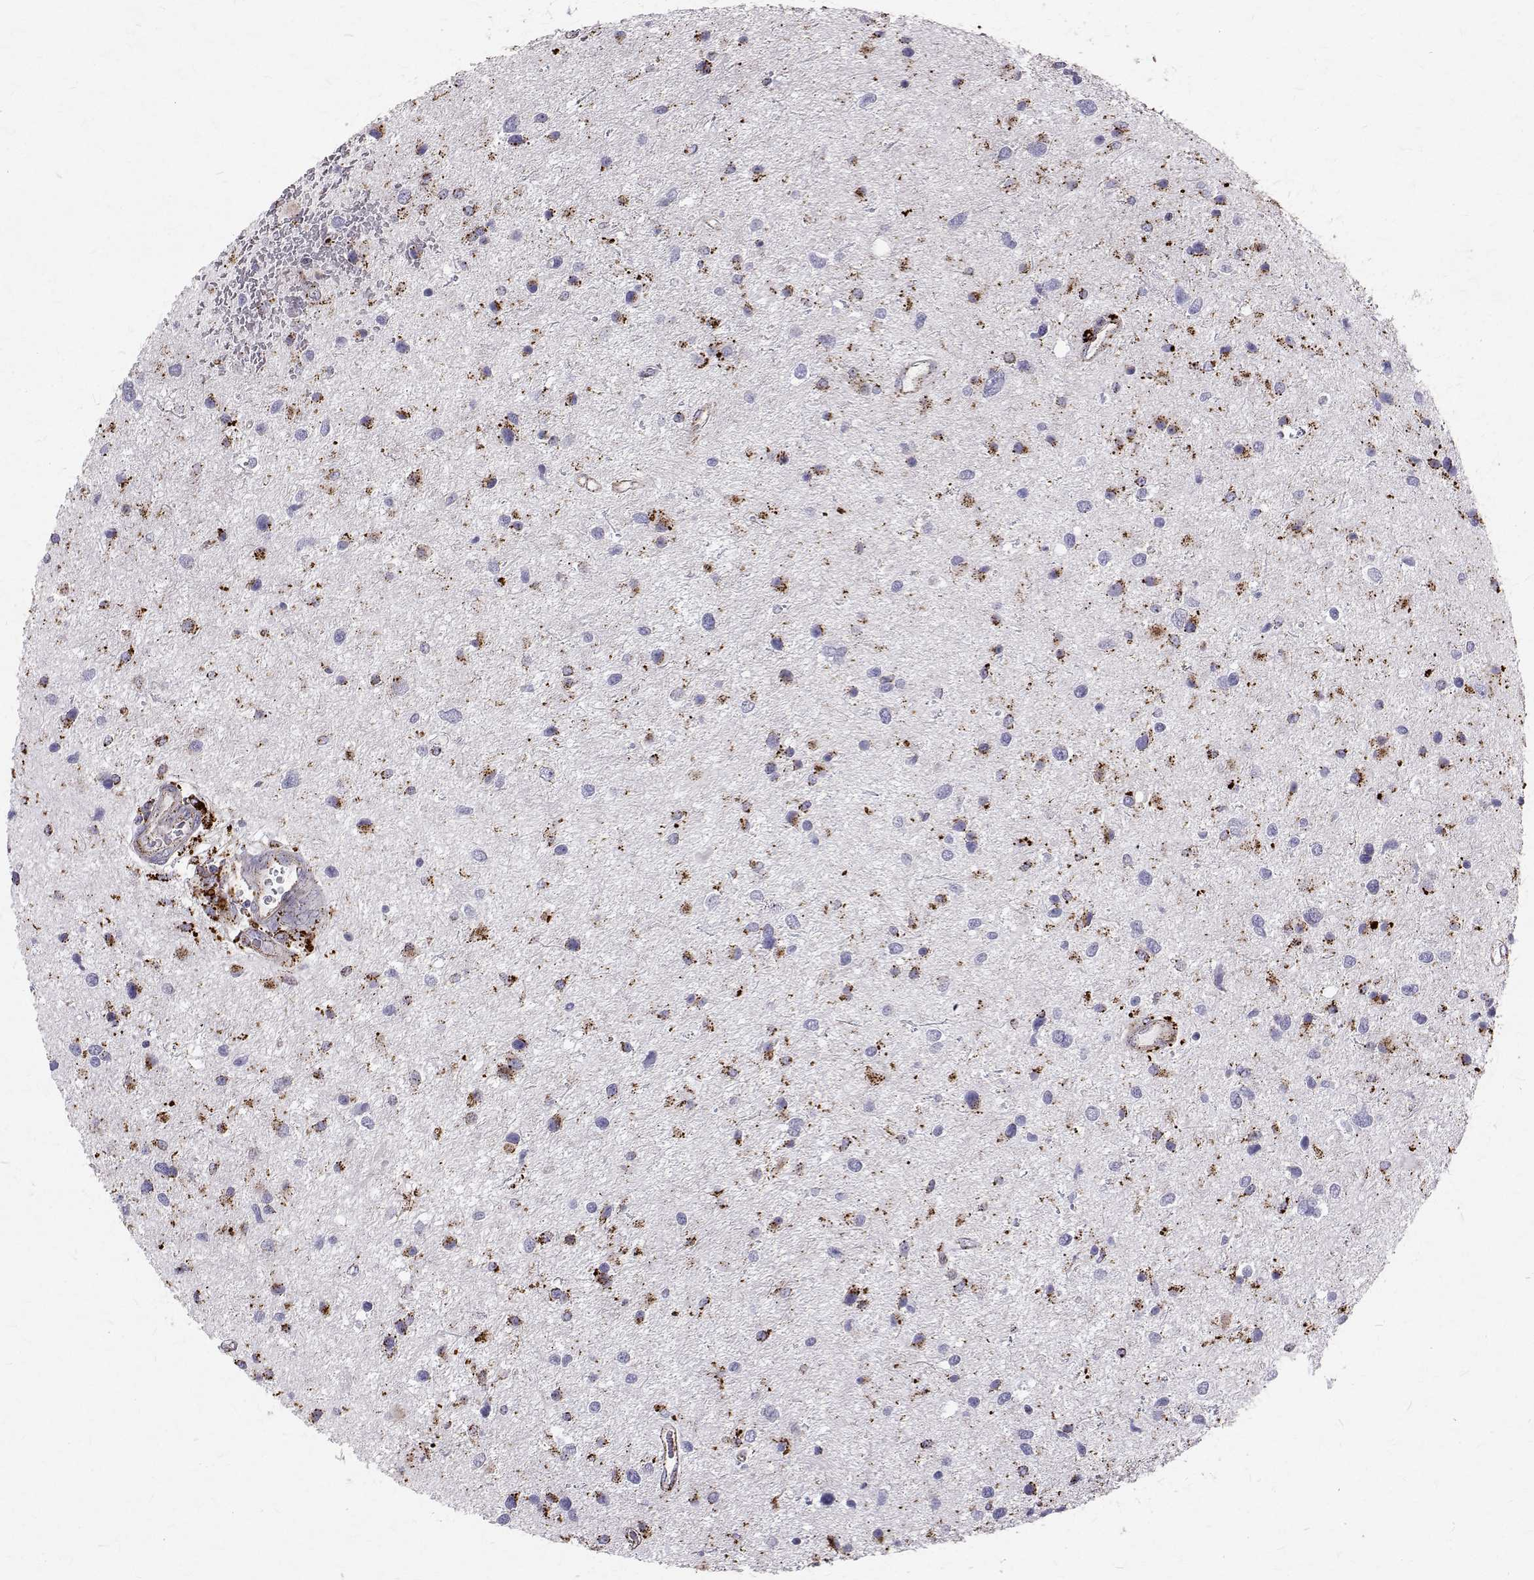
{"staining": {"intensity": "moderate", "quantity": ">75%", "location": "cytoplasmic/membranous"}, "tissue": "glioma", "cell_type": "Tumor cells", "image_type": "cancer", "snomed": [{"axis": "morphology", "description": "Glioma, malignant, Low grade"}, {"axis": "topography", "description": "Brain"}], "caption": "Immunohistochemistry (DAB) staining of human low-grade glioma (malignant) shows moderate cytoplasmic/membranous protein staining in about >75% of tumor cells.", "gene": "TPP1", "patient": {"sex": "female", "age": 32}}